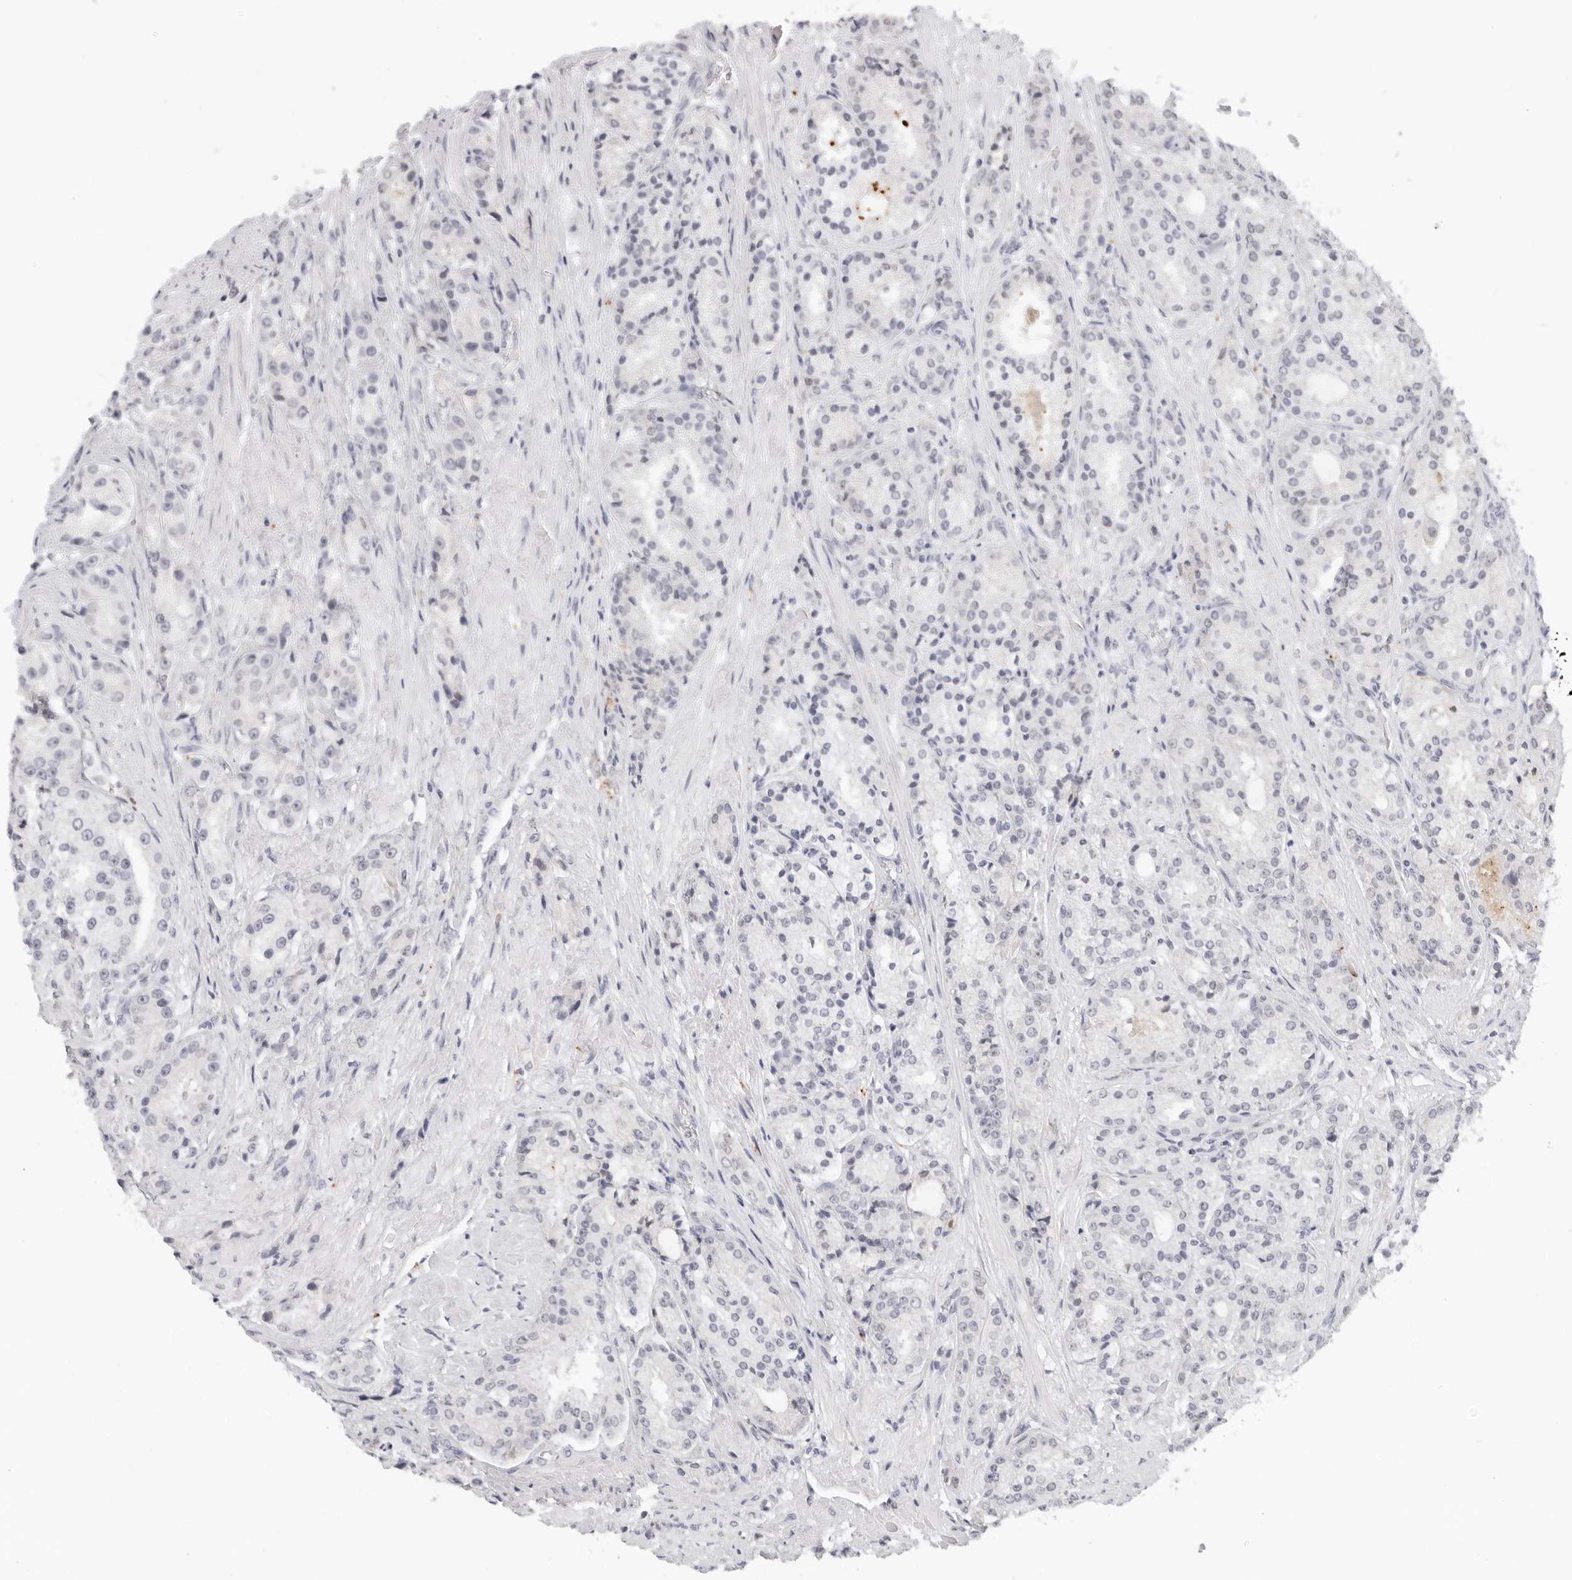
{"staining": {"intensity": "negative", "quantity": "none", "location": "none"}, "tissue": "prostate cancer", "cell_type": "Tumor cells", "image_type": "cancer", "snomed": [{"axis": "morphology", "description": "Adenocarcinoma, High grade"}, {"axis": "topography", "description": "Prostate"}], "caption": "IHC photomicrograph of neoplastic tissue: prostate cancer stained with DAB exhibits no significant protein staining in tumor cells.", "gene": "MSH6", "patient": {"sex": "male", "age": 60}}